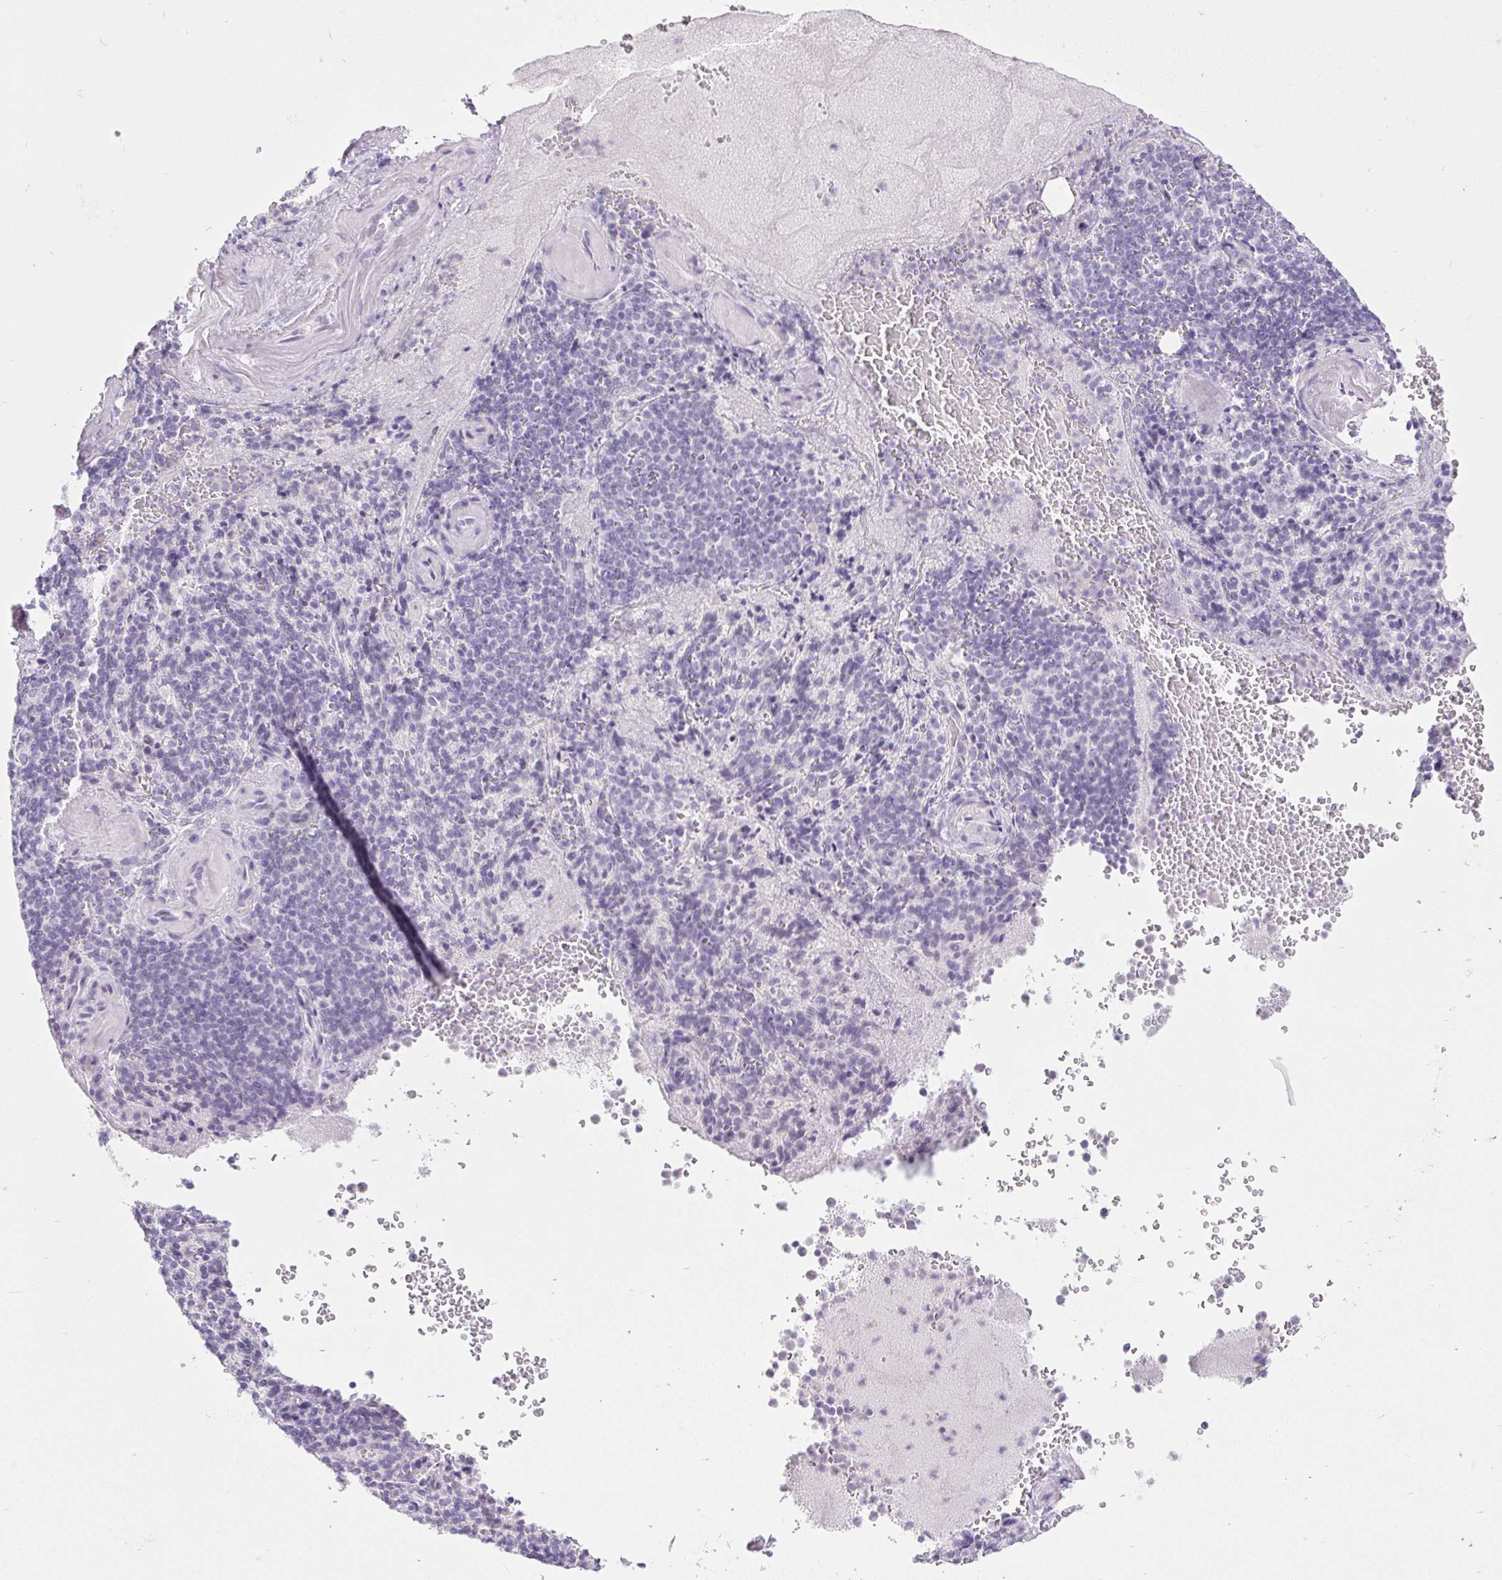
{"staining": {"intensity": "negative", "quantity": "none", "location": "none"}, "tissue": "spleen", "cell_type": "Cells in red pulp", "image_type": "normal", "snomed": [{"axis": "morphology", "description": "Normal tissue, NOS"}, {"axis": "topography", "description": "Spleen"}], "caption": "Cells in red pulp are negative for protein expression in benign human spleen. (IHC, brightfield microscopy, high magnification).", "gene": "BCAS1", "patient": {"sex": "female", "age": 74}}